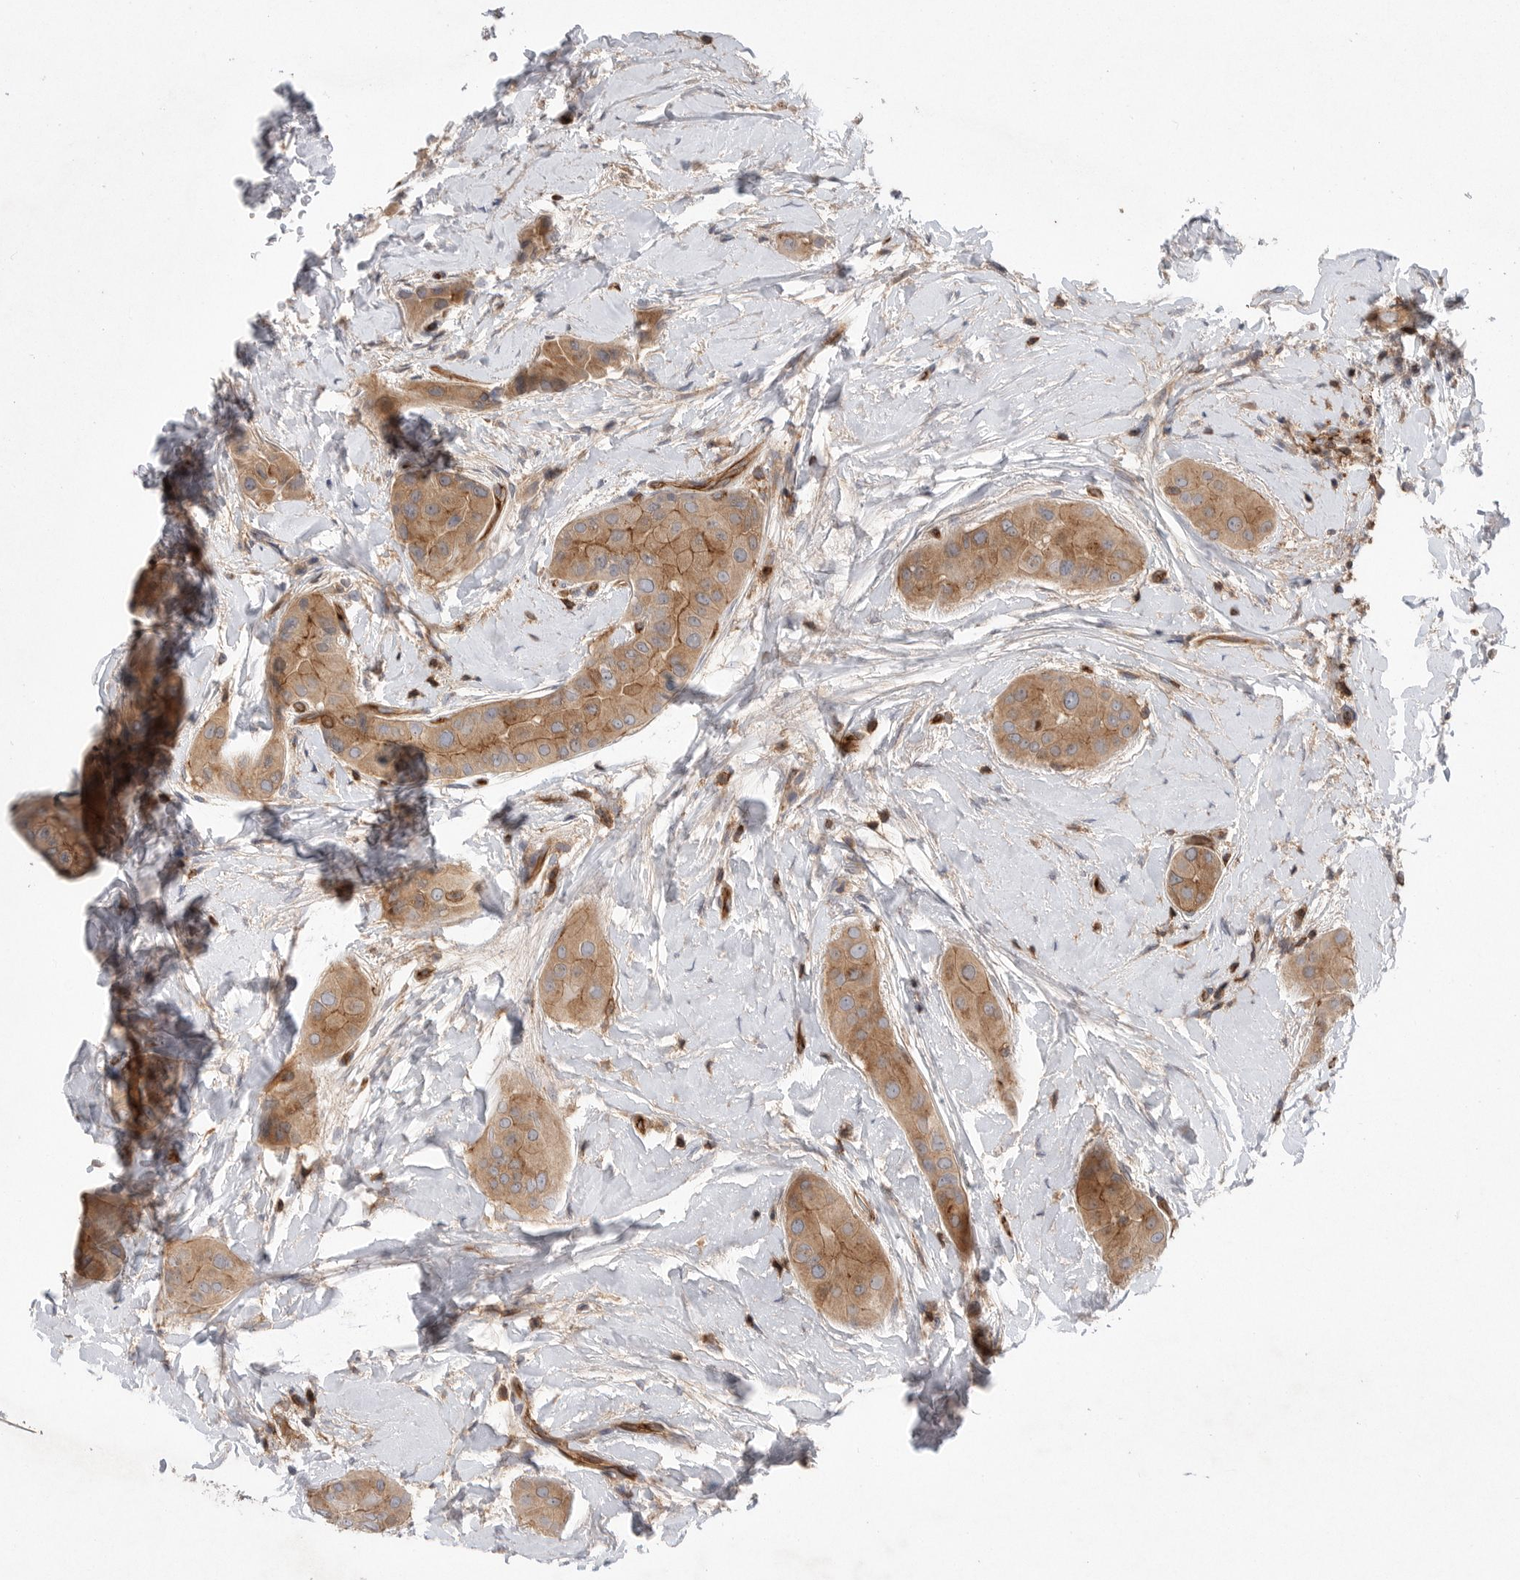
{"staining": {"intensity": "moderate", "quantity": ">75%", "location": "cytoplasmic/membranous"}, "tissue": "thyroid cancer", "cell_type": "Tumor cells", "image_type": "cancer", "snomed": [{"axis": "morphology", "description": "Papillary adenocarcinoma, NOS"}, {"axis": "topography", "description": "Thyroid gland"}], "caption": "Thyroid cancer (papillary adenocarcinoma) stained with DAB (3,3'-diaminobenzidine) immunohistochemistry (IHC) displays medium levels of moderate cytoplasmic/membranous staining in about >75% of tumor cells.", "gene": "PRKCH", "patient": {"sex": "male", "age": 33}}